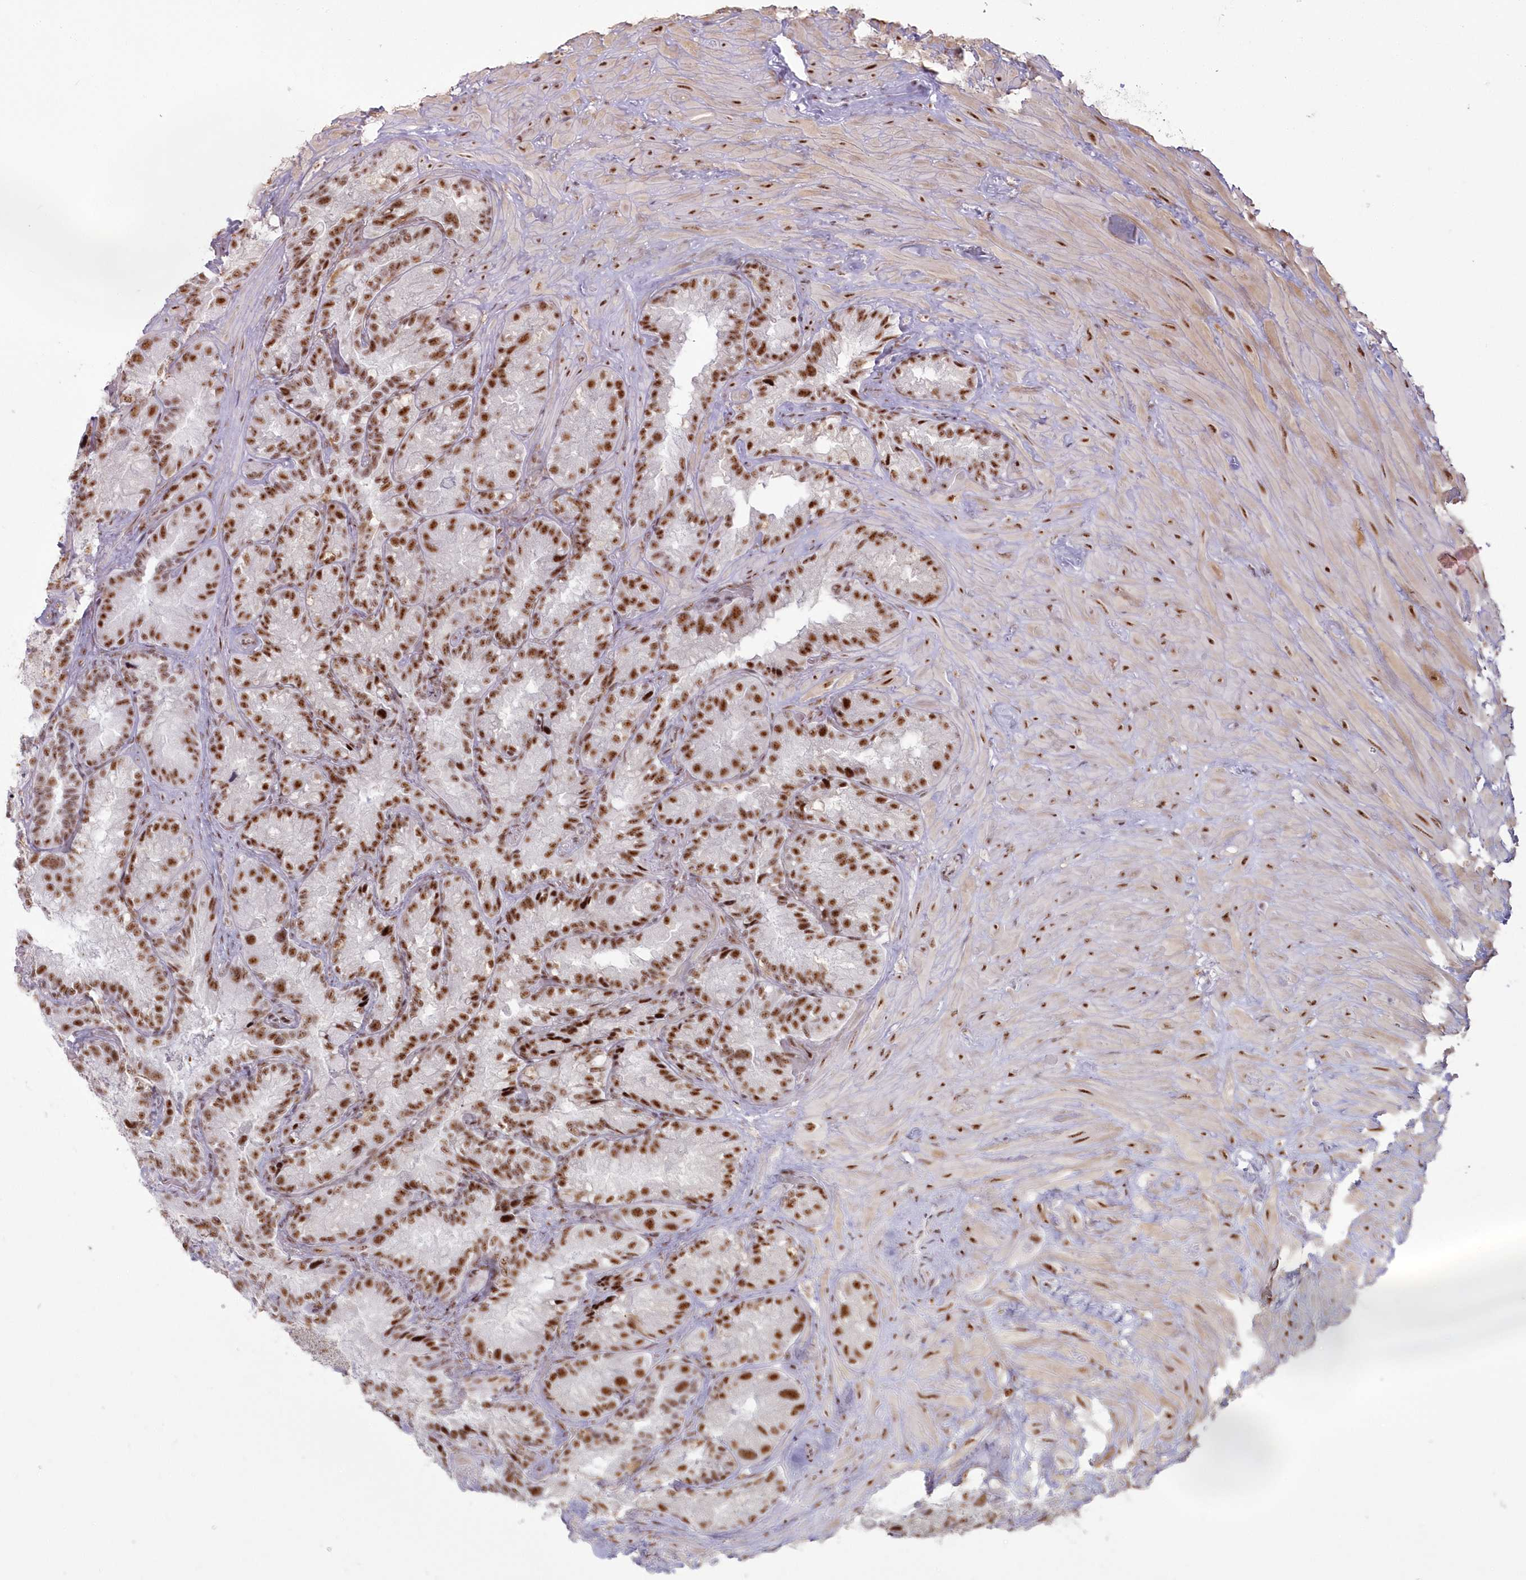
{"staining": {"intensity": "moderate", "quantity": ">75%", "location": "nuclear"}, "tissue": "seminal vesicle", "cell_type": "Glandular cells", "image_type": "normal", "snomed": [{"axis": "morphology", "description": "Normal tissue, NOS"}, {"axis": "topography", "description": "Prostate"}, {"axis": "topography", "description": "Seminal veicle"}], "caption": "Immunohistochemistry photomicrograph of normal human seminal vesicle stained for a protein (brown), which reveals medium levels of moderate nuclear staining in about >75% of glandular cells.", "gene": "DDX46", "patient": {"sex": "male", "age": 68}}